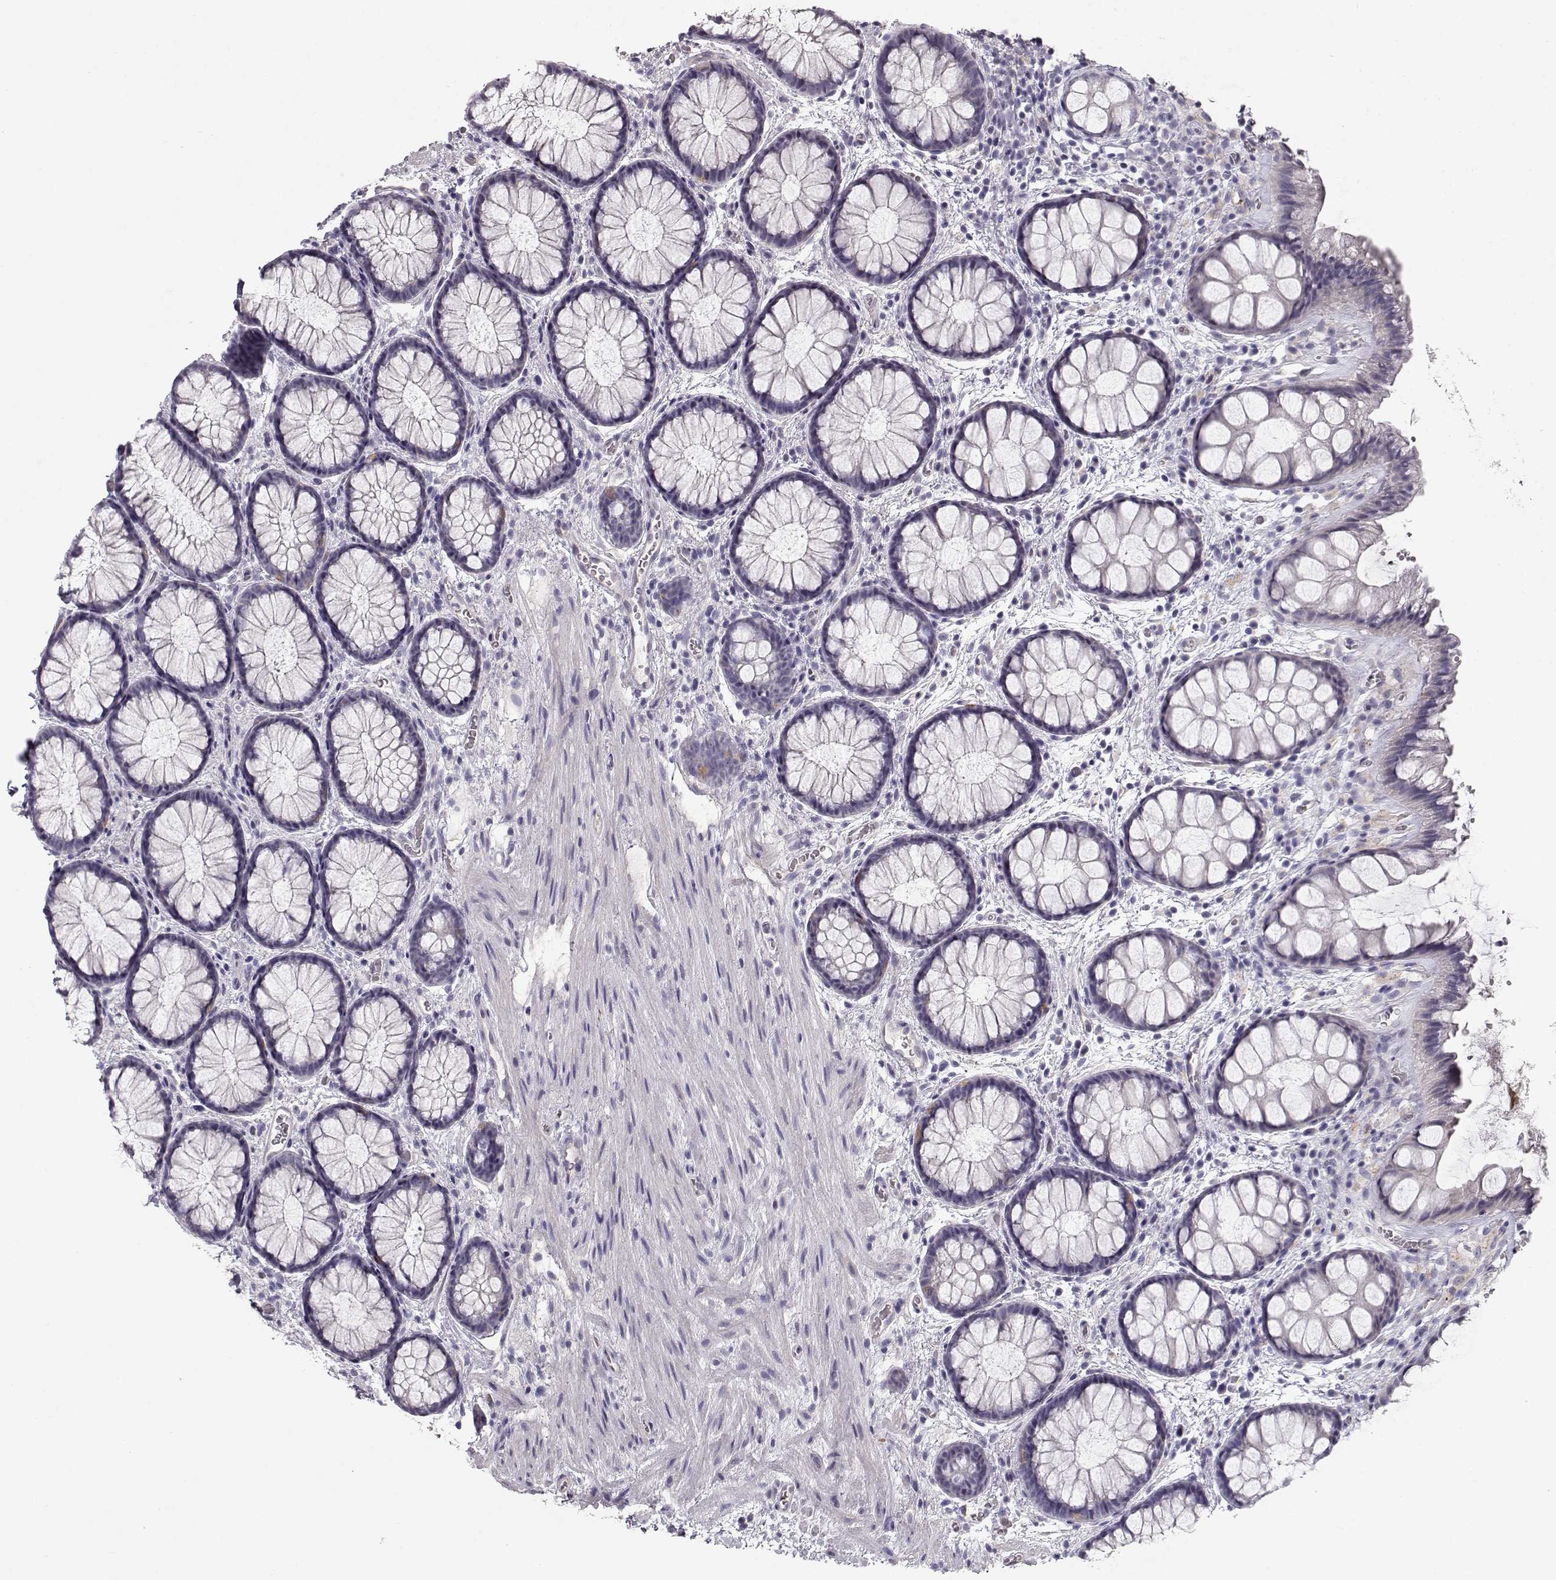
{"staining": {"intensity": "negative", "quantity": "none", "location": "none"}, "tissue": "rectum", "cell_type": "Glandular cells", "image_type": "normal", "snomed": [{"axis": "morphology", "description": "Normal tissue, NOS"}, {"axis": "topography", "description": "Rectum"}], "caption": "This is a micrograph of IHC staining of normal rectum, which shows no expression in glandular cells.", "gene": "SLC18A1", "patient": {"sex": "female", "age": 62}}